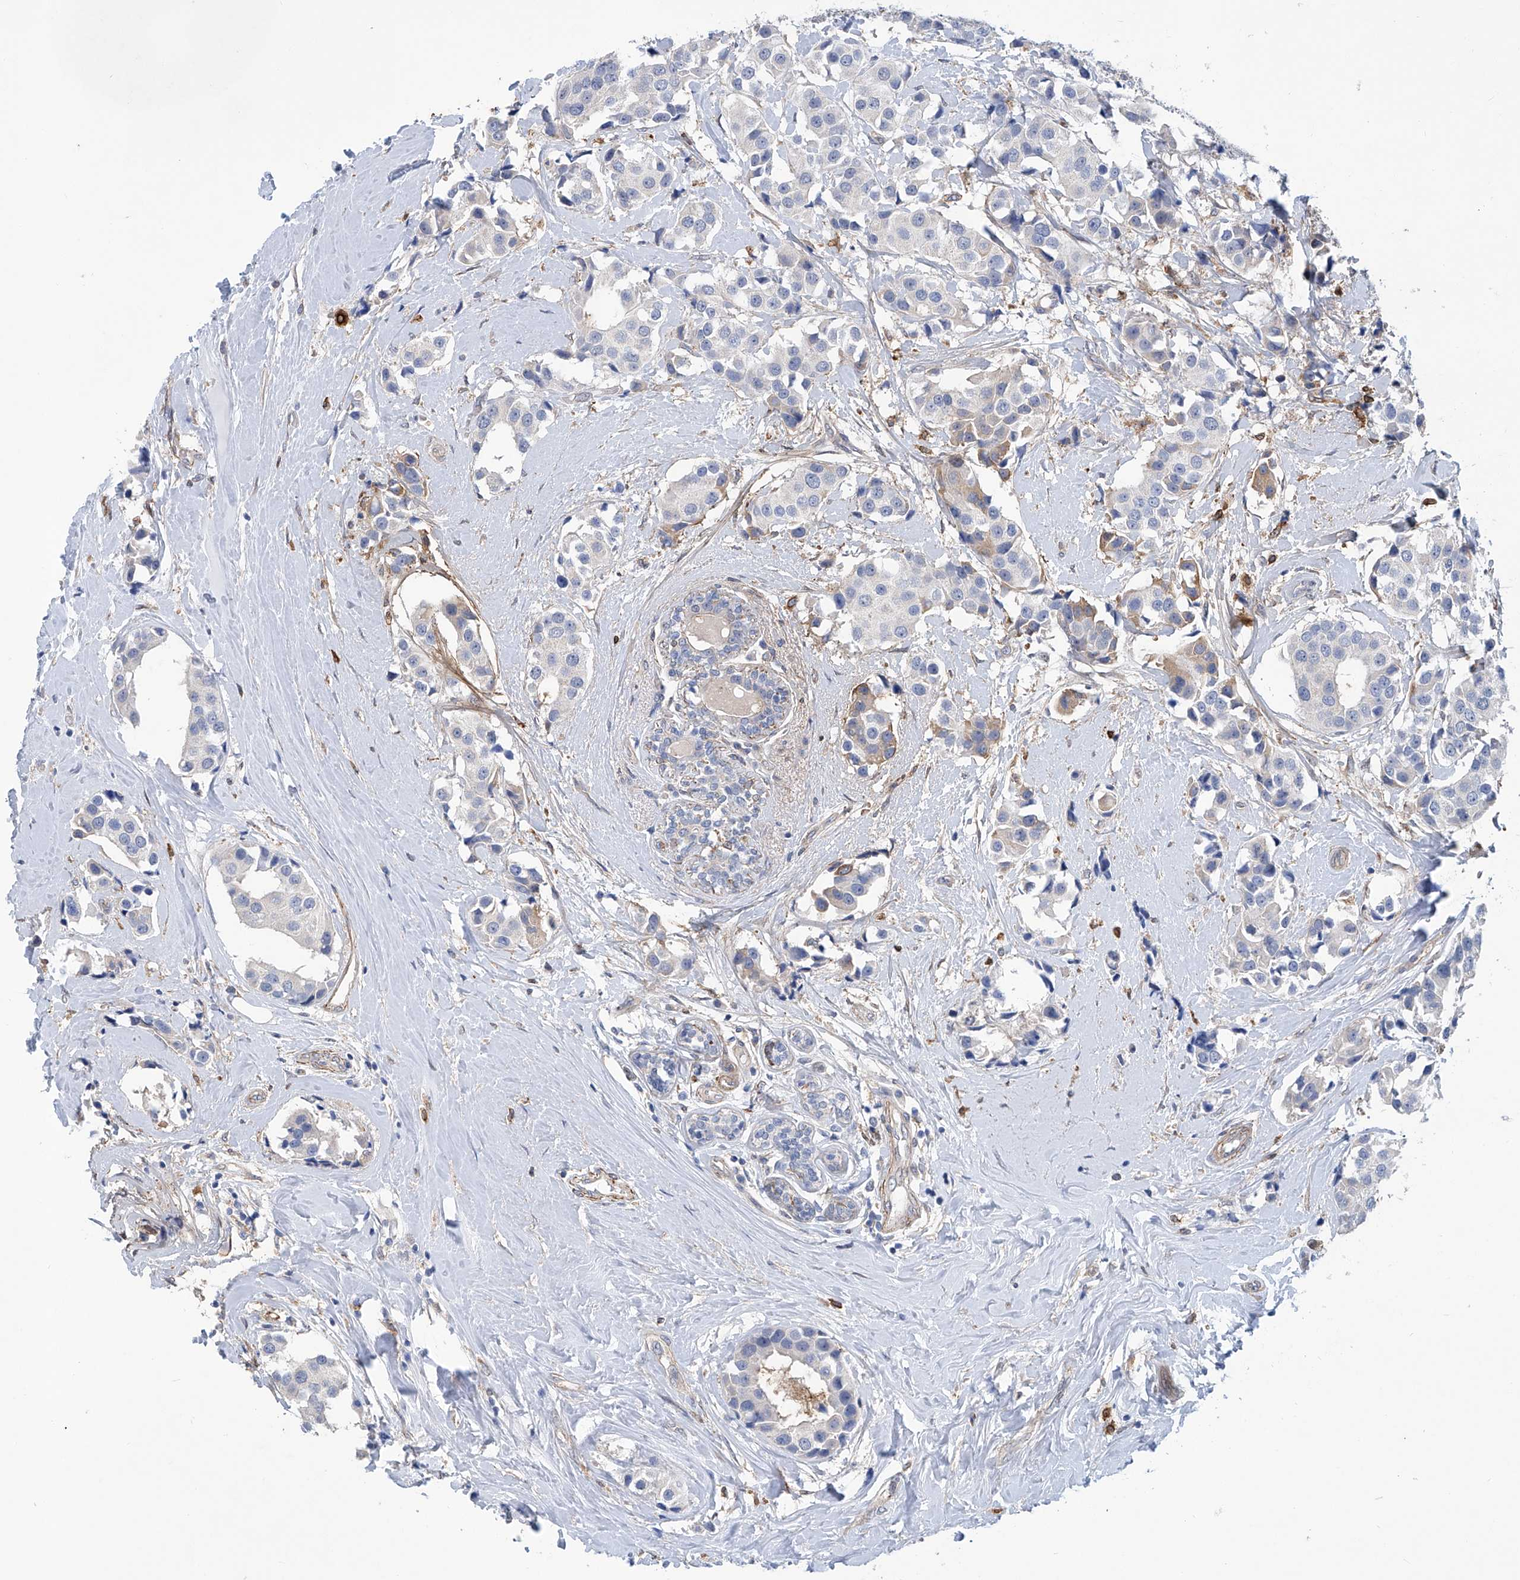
{"staining": {"intensity": "weak", "quantity": "<25%", "location": "cytoplasmic/membranous"}, "tissue": "breast cancer", "cell_type": "Tumor cells", "image_type": "cancer", "snomed": [{"axis": "morphology", "description": "Normal tissue, NOS"}, {"axis": "morphology", "description": "Duct carcinoma"}, {"axis": "topography", "description": "Breast"}], "caption": "The micrograph shows no staining of tumor cells in breast cancer (infiltrating ductal carcinoma). (Stains: DAB IHC with hematoxylin counter stain, Microscopy: brightfield microscopy at high magnification).", "gene": "TNN", "patient": {"sex": "female", "age": 39}}